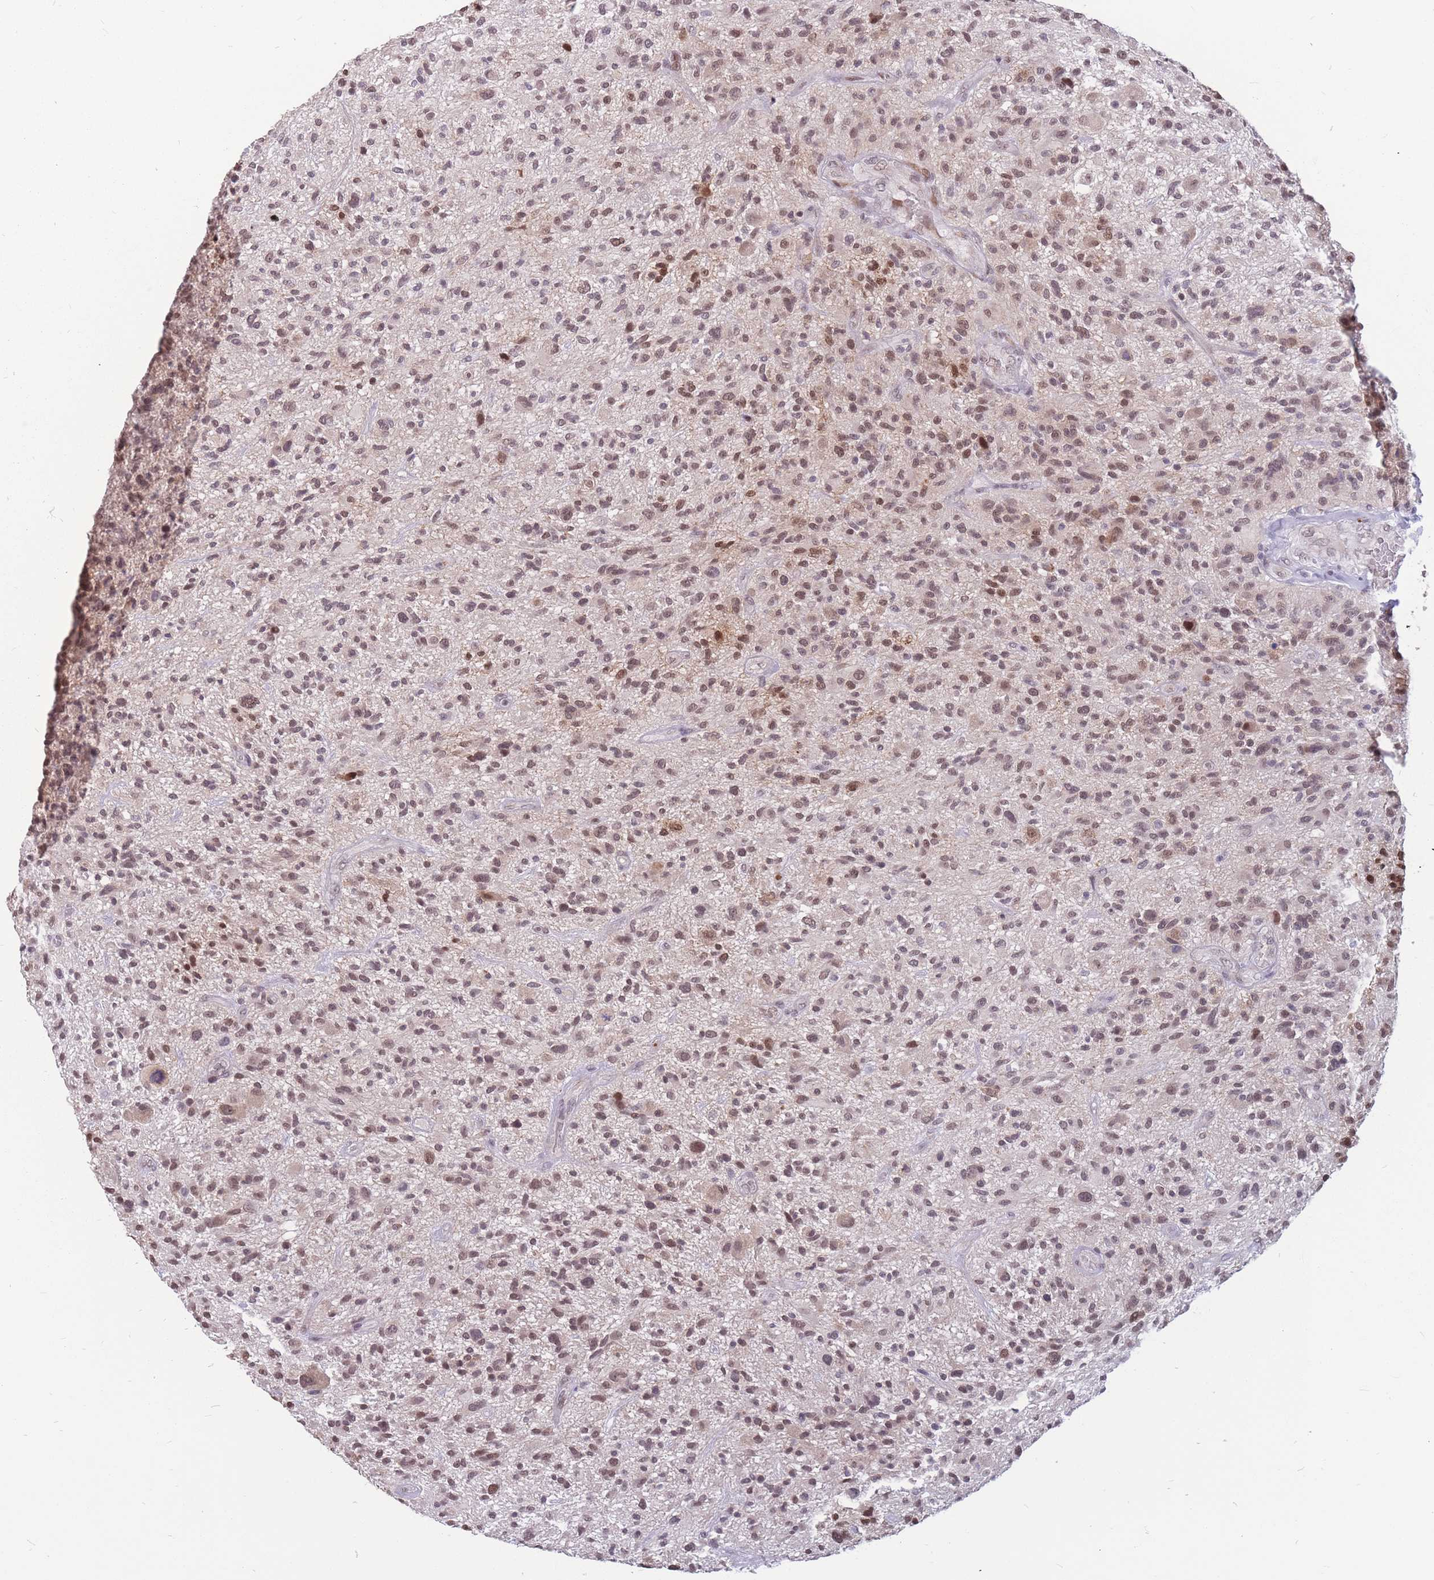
{"staining": {"intensity": "moderate", "quantity": ">75%", "location": "nuclear"}, "tissue": "glioma", "cell_type": "Tumor cells", "image_type": "cancer", "snomed": [{"axis": "morphology", "description": "Glioma, malignant, High grade"}, {"axis": "topography", "description": "Brain"}], "caption": "Malignant glioma (high-grade) tissue shows moderate nuclear expression in about >75% of tumor cells", "gene": "ADD2", "patient": {"sex": "male", "age": 47}}